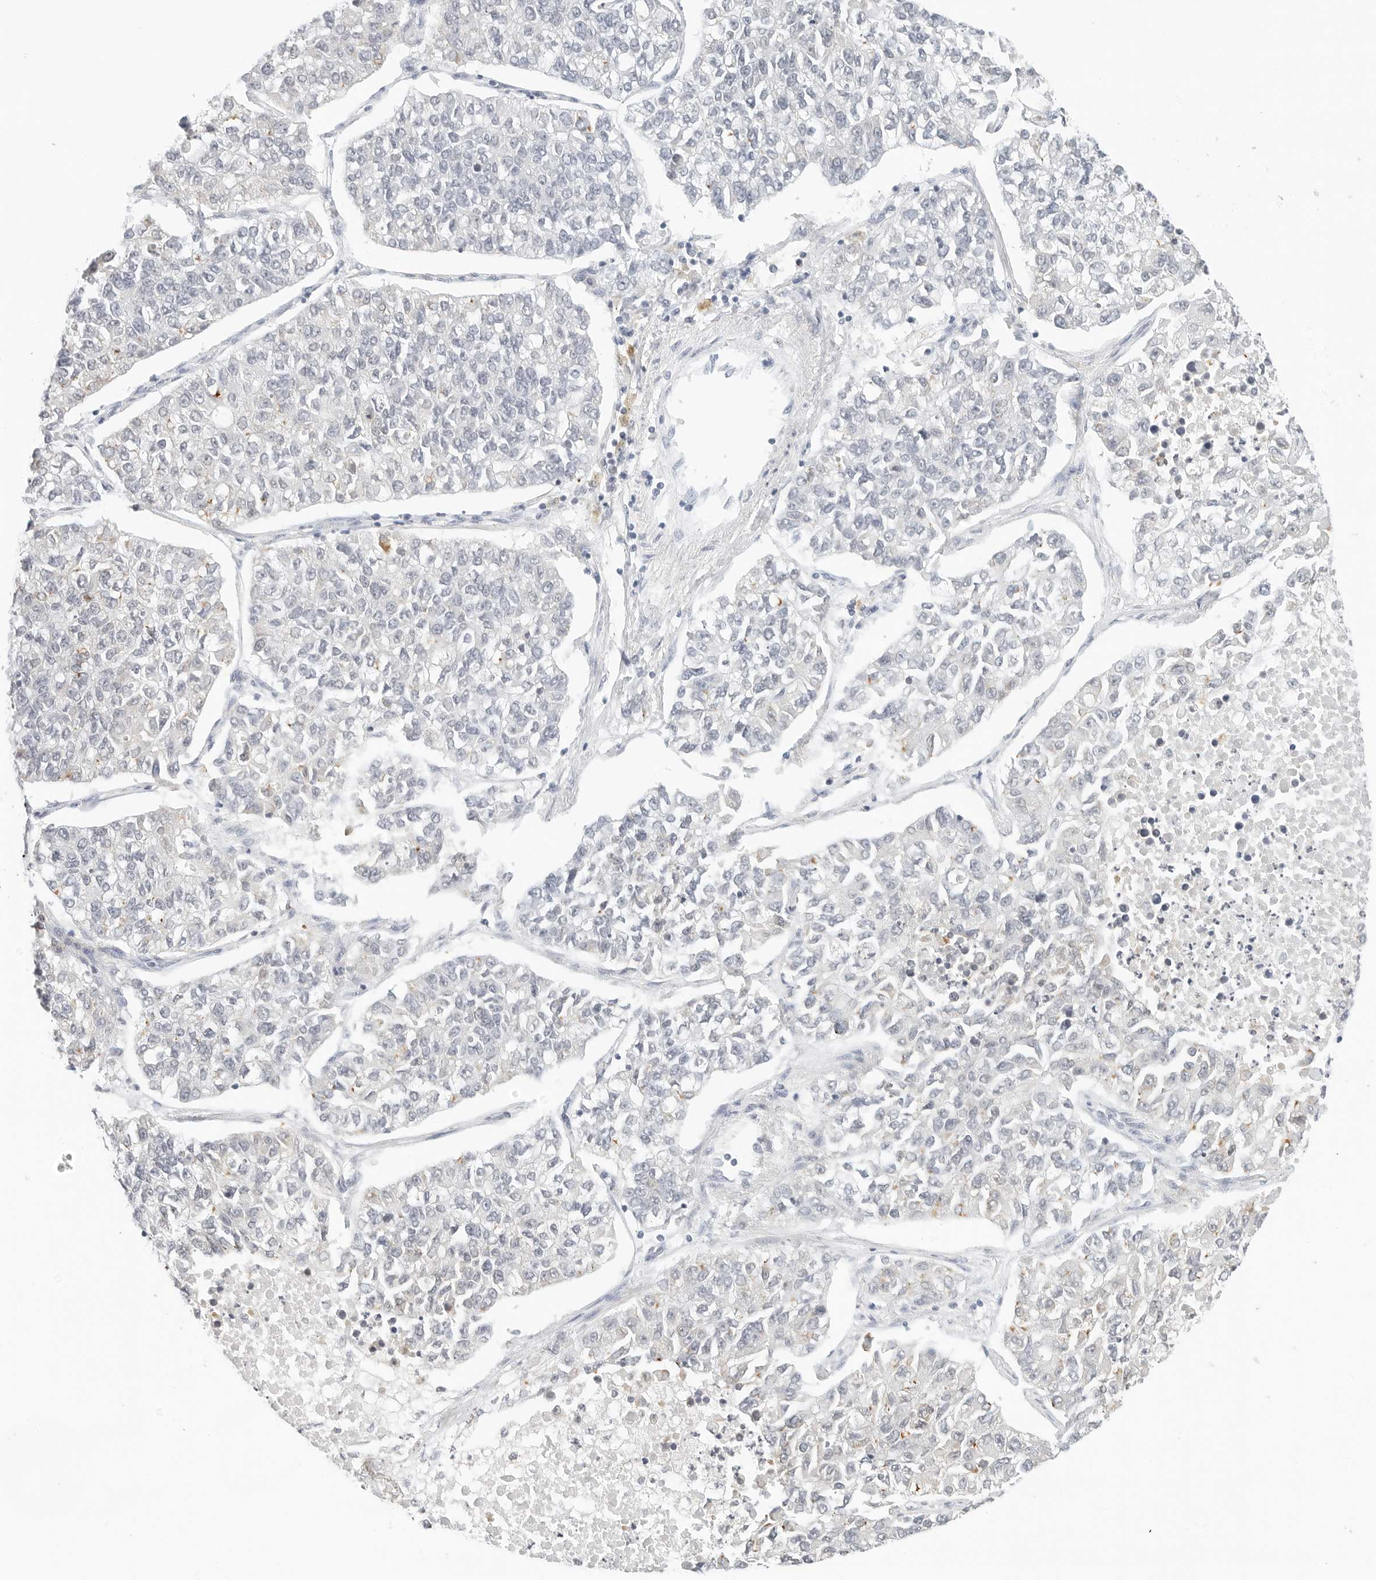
{"staining": {"intensity": "negative", "quantity": "none", "location": "none"}, "tissue": "lung cancer", "cell_type": "Tumor cells", "image_type": "cancer", "snomed": [{"axis": "morphology", "description": "Adenocarcinoma, NOS"}, {"axis": "topography", "description": "Lung"}], "caption": "Immunohistochemical staining of lung cancer displays no significant positivity in tumor cells.", "gene": "NEO1", "patient": {"sex": "male", "age": 49}}